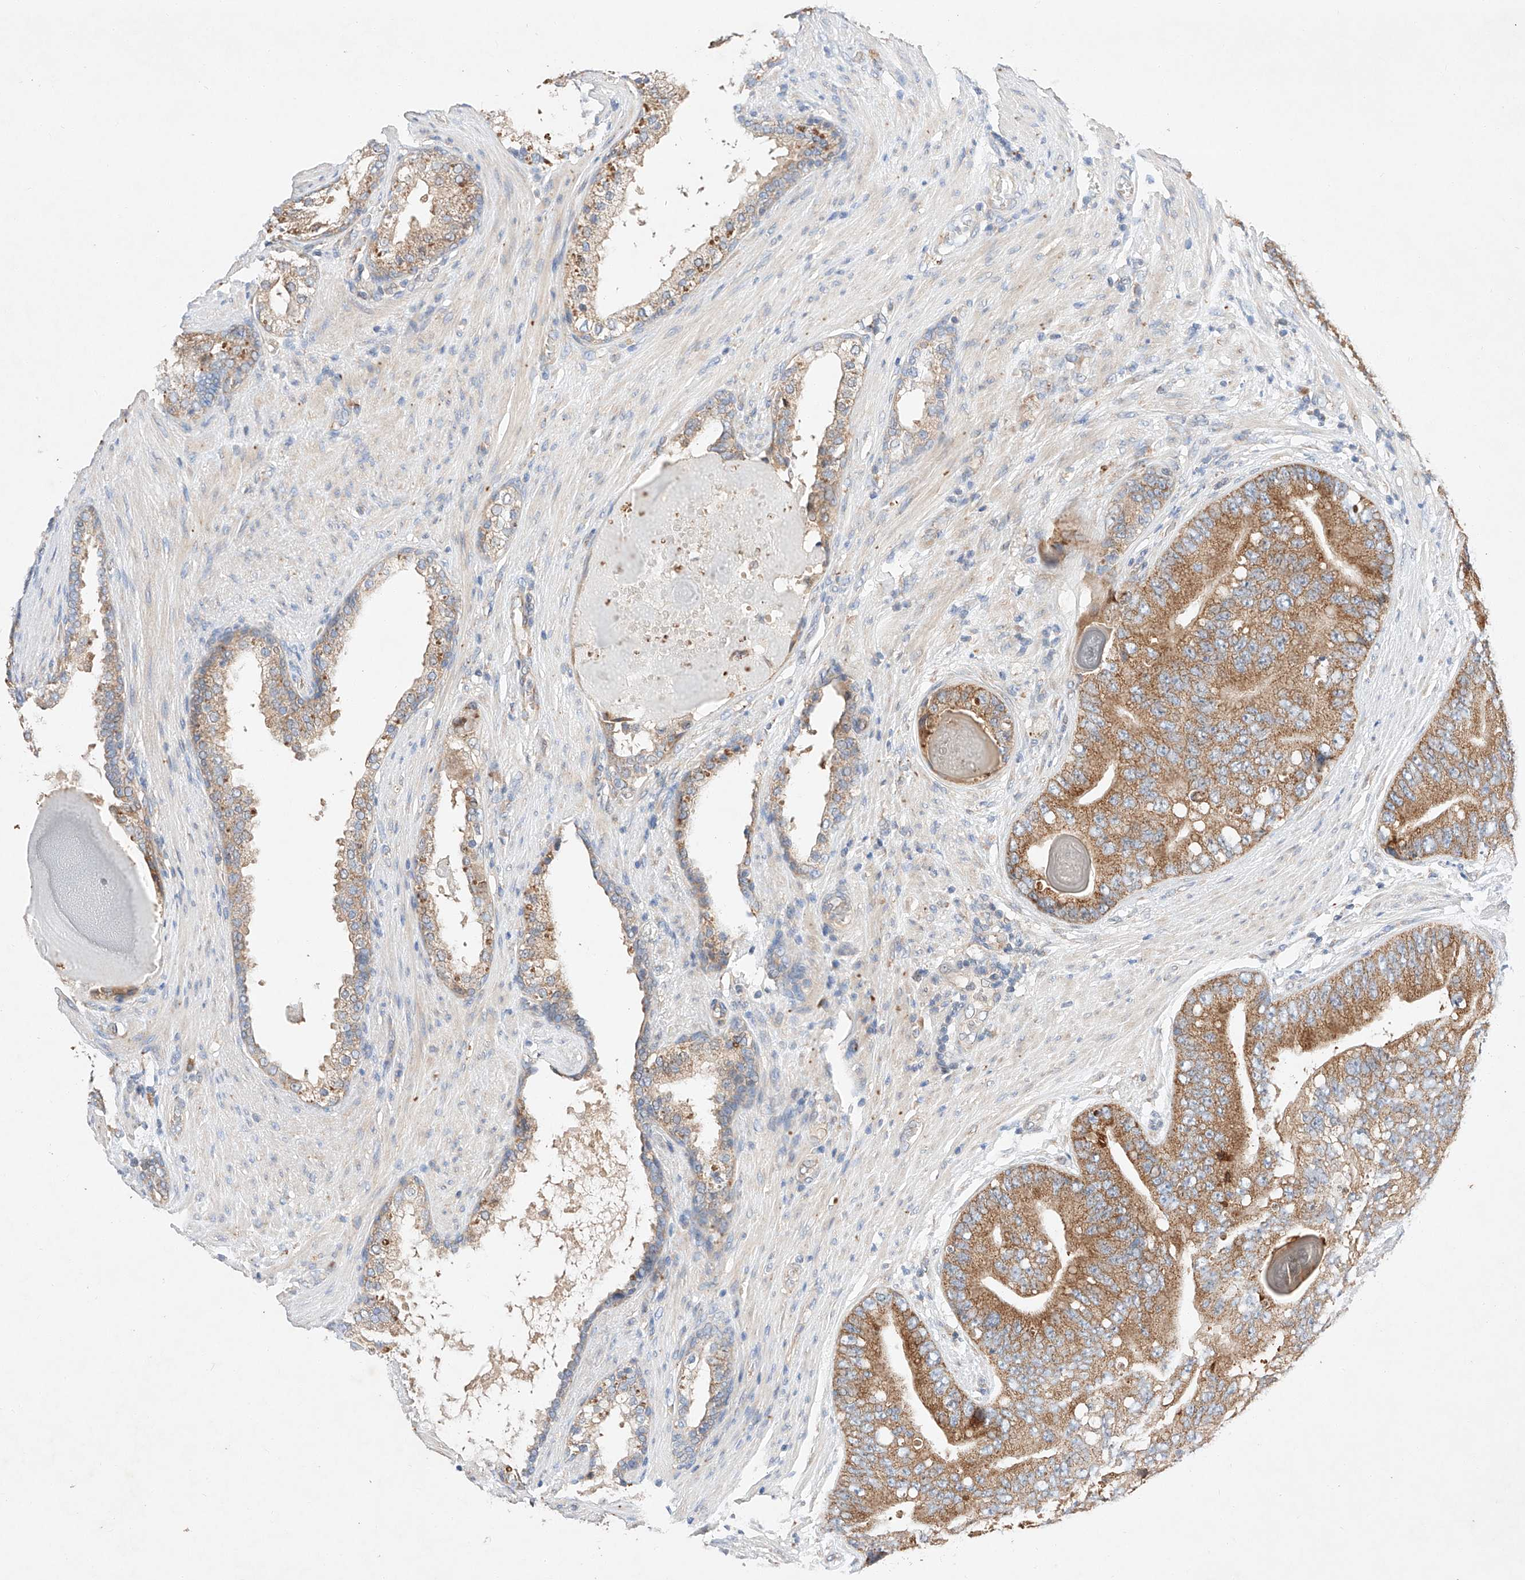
{"staining": {"intensity": "moderate", "quantity": ">75%", "location": "cytoplasmic/membranous"}, "tissue": "prostate cancer", "cell_type": "Tumor cells", "image_type": "cancer", "snomed": [{"axis": "morphology", "description": "Adenocarcinoma, High grade"}, {"axis": "topography", "description": "Prostate"}], "caption": "Moderate cytoplasmic/membranous expression for a protein is seen in approximately >75% of tumor cells of prostate cancer (high-grade adenocarcinoma) using immunohistochemistry.", "gene": "C6orf118", "patient": {"sex": "male", "age": 70}}